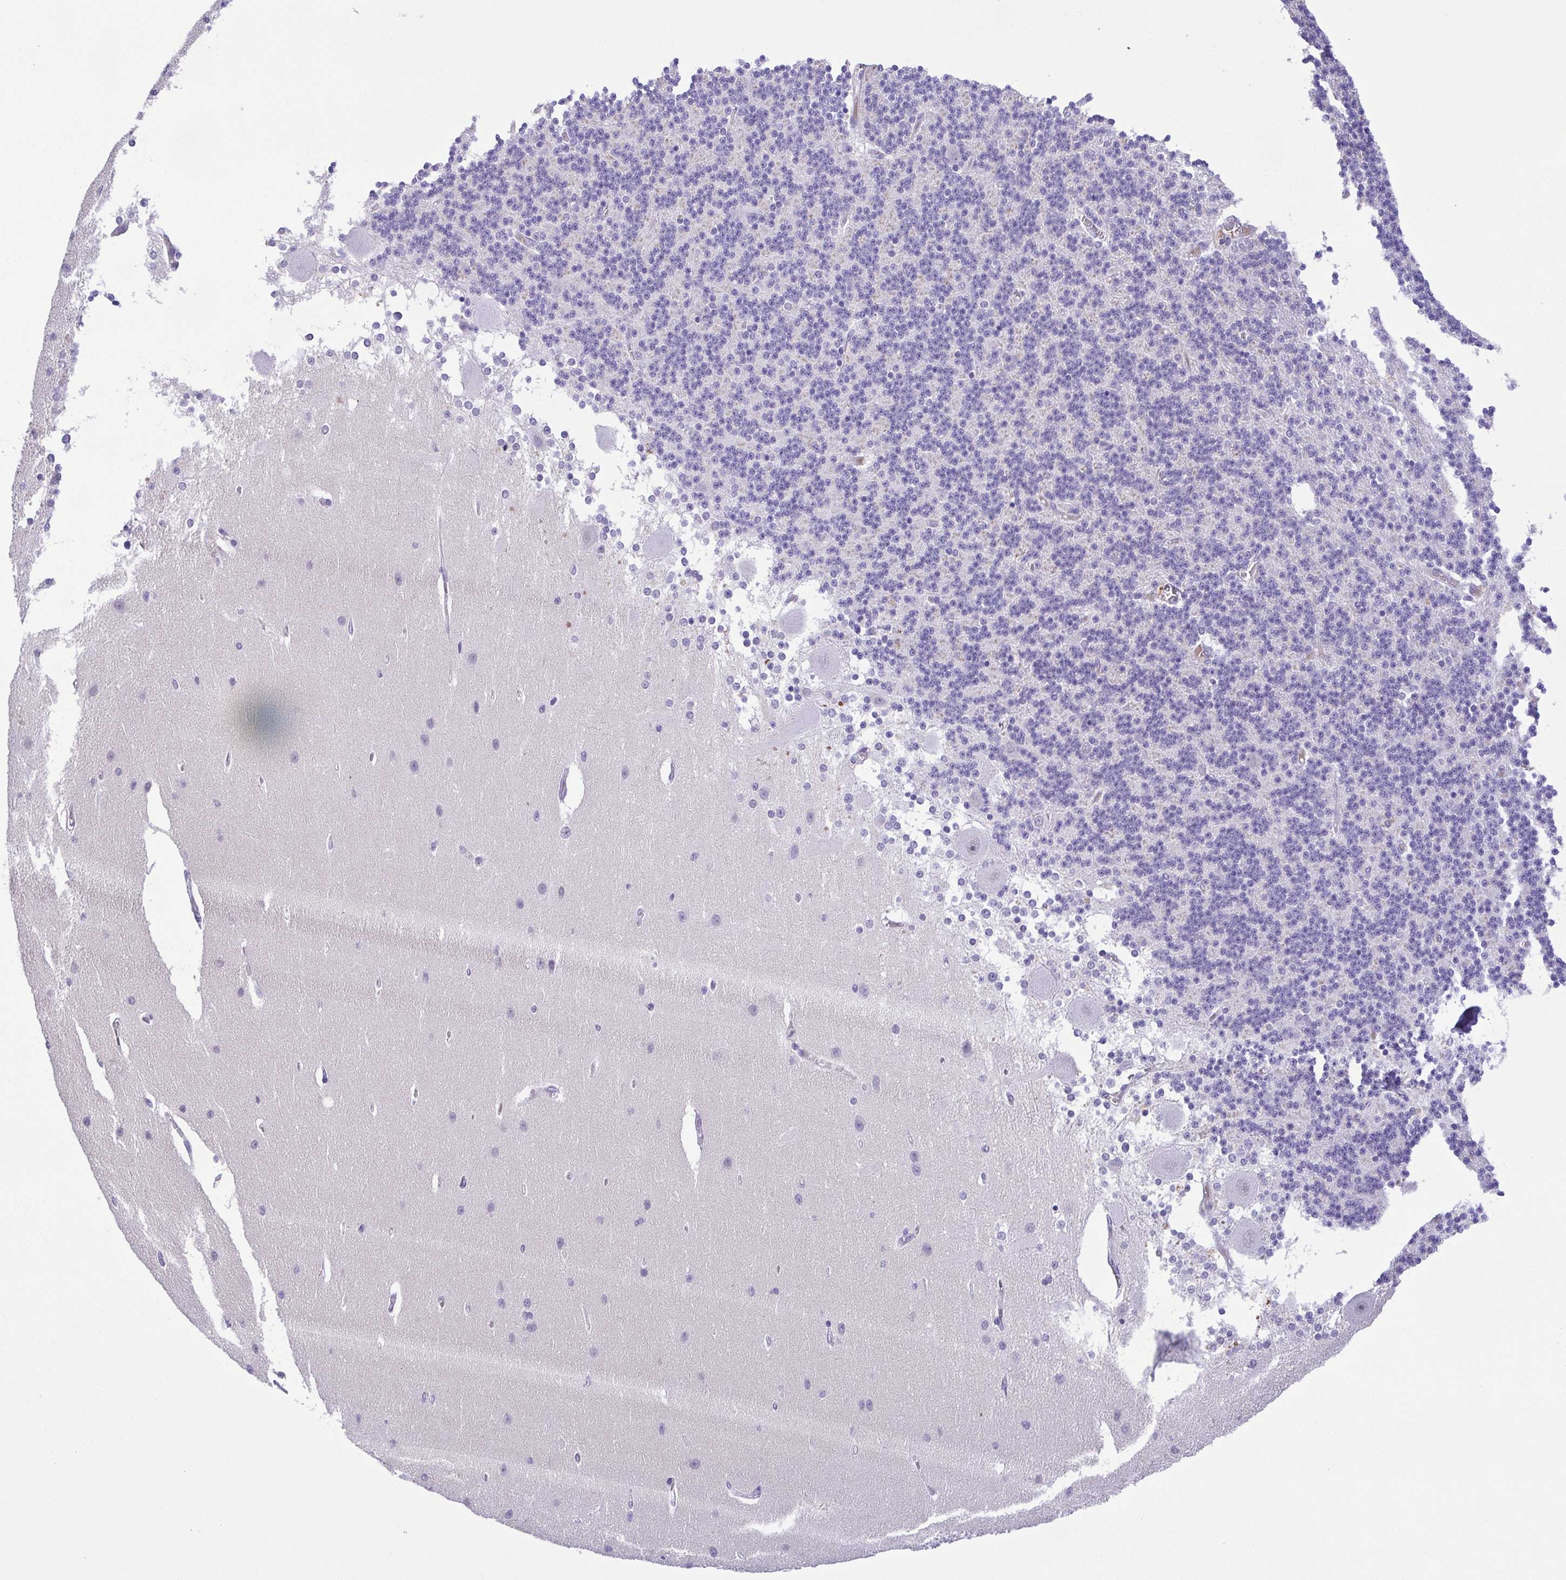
{"staining": {"intensity": "negative", "quantity": "none", "location": "none"}, "tissue": "cerebellum", "cell_type": "Cells in granular layer", "image_type": "normal", "snomed": [{"axis": "morphology", "description": "Normal tissue, NOS"}, {"axis": "topography", "description": "Cerebellum"}], "caption": "Protein analysis of normal cerebellum reveals no significant expression in cells in granular layer.", "gene": "TIPIN", "patient": {"sex": "female", "age": 54}}